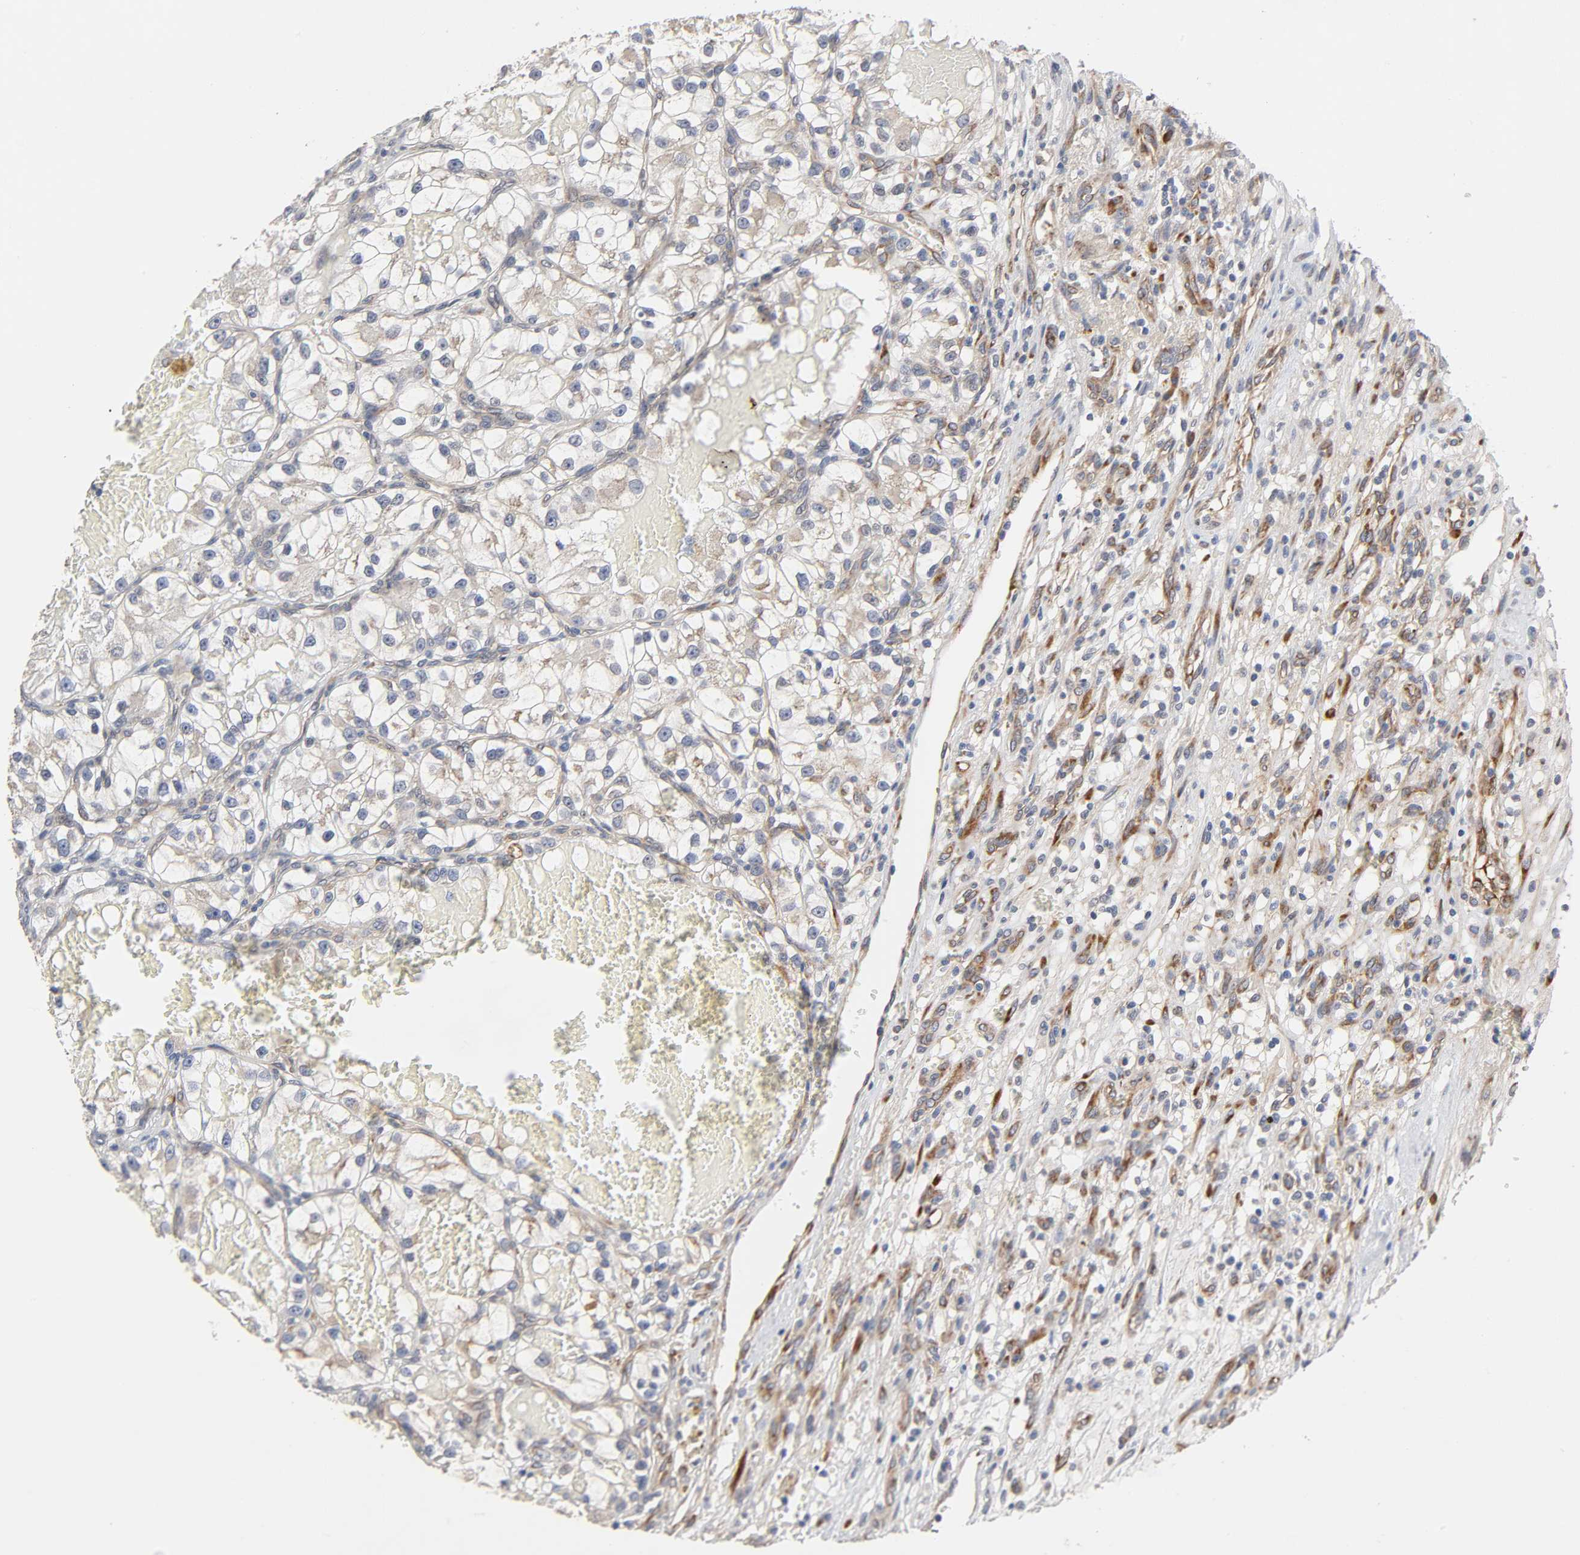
{"staining": {"intensity": "negative", "quantity": "none", "location": "none"}, "tissue": "renal cancer", "cell_type": "Tumor cells", "image_type": "cancer", "snomed": [{"axis": "morphology", "description": "Adenocarcinoma, NOS"}, {"axis": "topography", "description": "Kidney"}], "caption": "There is no significant positivity in tumor cells of renal cancer.", "gene": "HDLBP", "patient": {"sex": "female", "age": 57}}